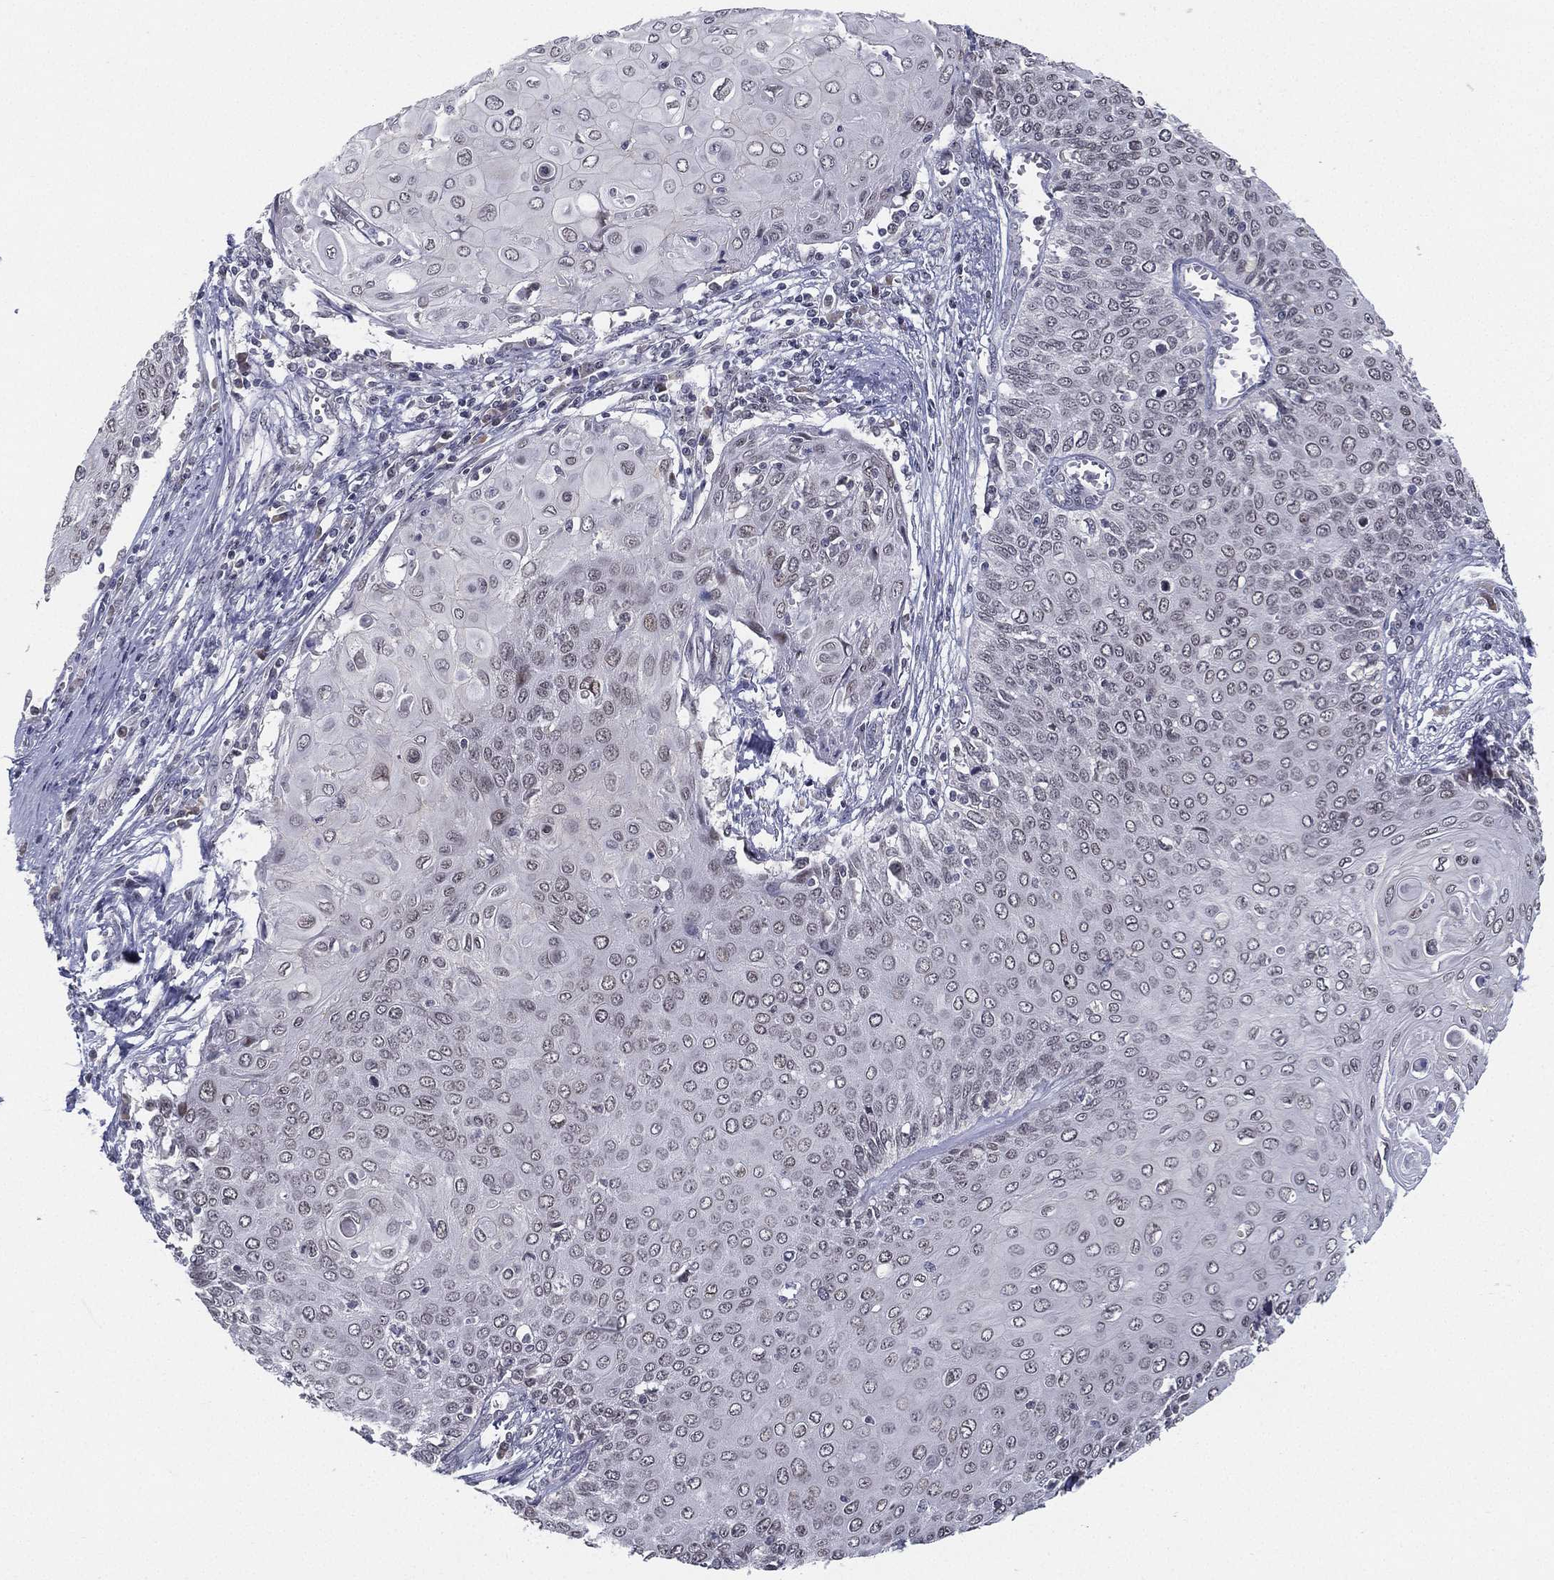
{"staining": {"intensity": "negative", "quantity": "none", "location": "none"}, "tissue": "cervical cancer", "cell_type": "Tumor cells", "image_type": "cancer", "snomed": [{"axis": "morphology", "description": "Squamous cell carcinoma, NOS"}, {"axis": "topography", "description": "Cervix"}], "caption": "This histopathology image is of squamous cell carcinoma (cervical) stained with immunohistochemistry (IHC) to label a protein in brown with the nuclei are counter-stained blue. There is no staining in tumor cells.", "gene": "MS4A8", "patient": {"sex": "female", "age": 39}}